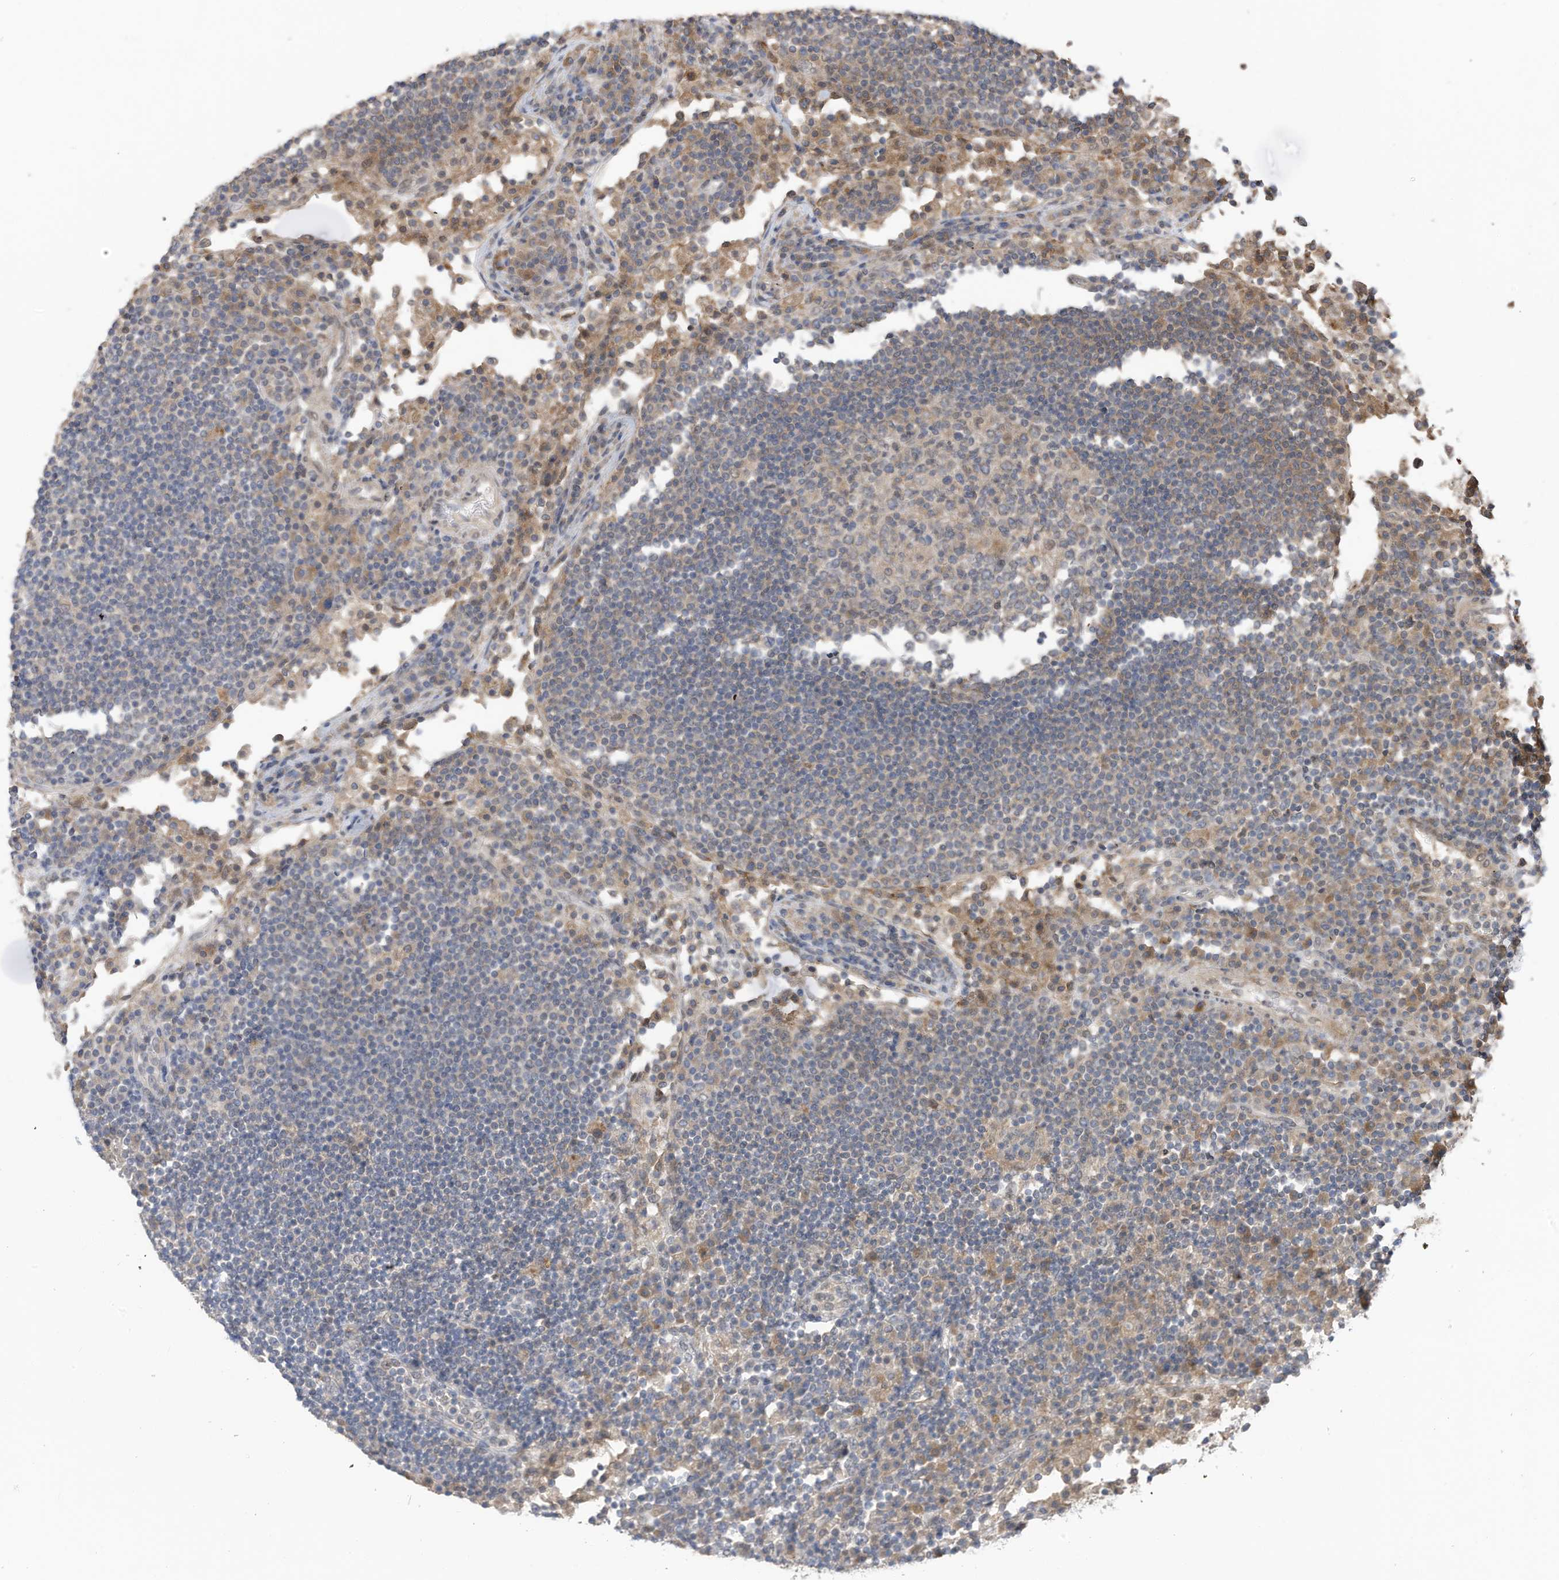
{"staining": {"intensity": "negative", "quantity": "none", "location": "none"}, "tissue": "lymph node", "cell_type": "Germinal center cells", "image_type": "normal", "snomed": [{"axis": "morphology", "description": "Normal tissue, NOS"}, {"axis": "topography", "description": "Lymph node"}], "caption": "This histopathology image is of benign lymph node stained with immunohistochemistry to label a protein in brown with the nuclei are counter-stained blue. There is no staining in germinal center cells.", "gene": "REC8", "patient": {"sex": "female", "age": 53}}